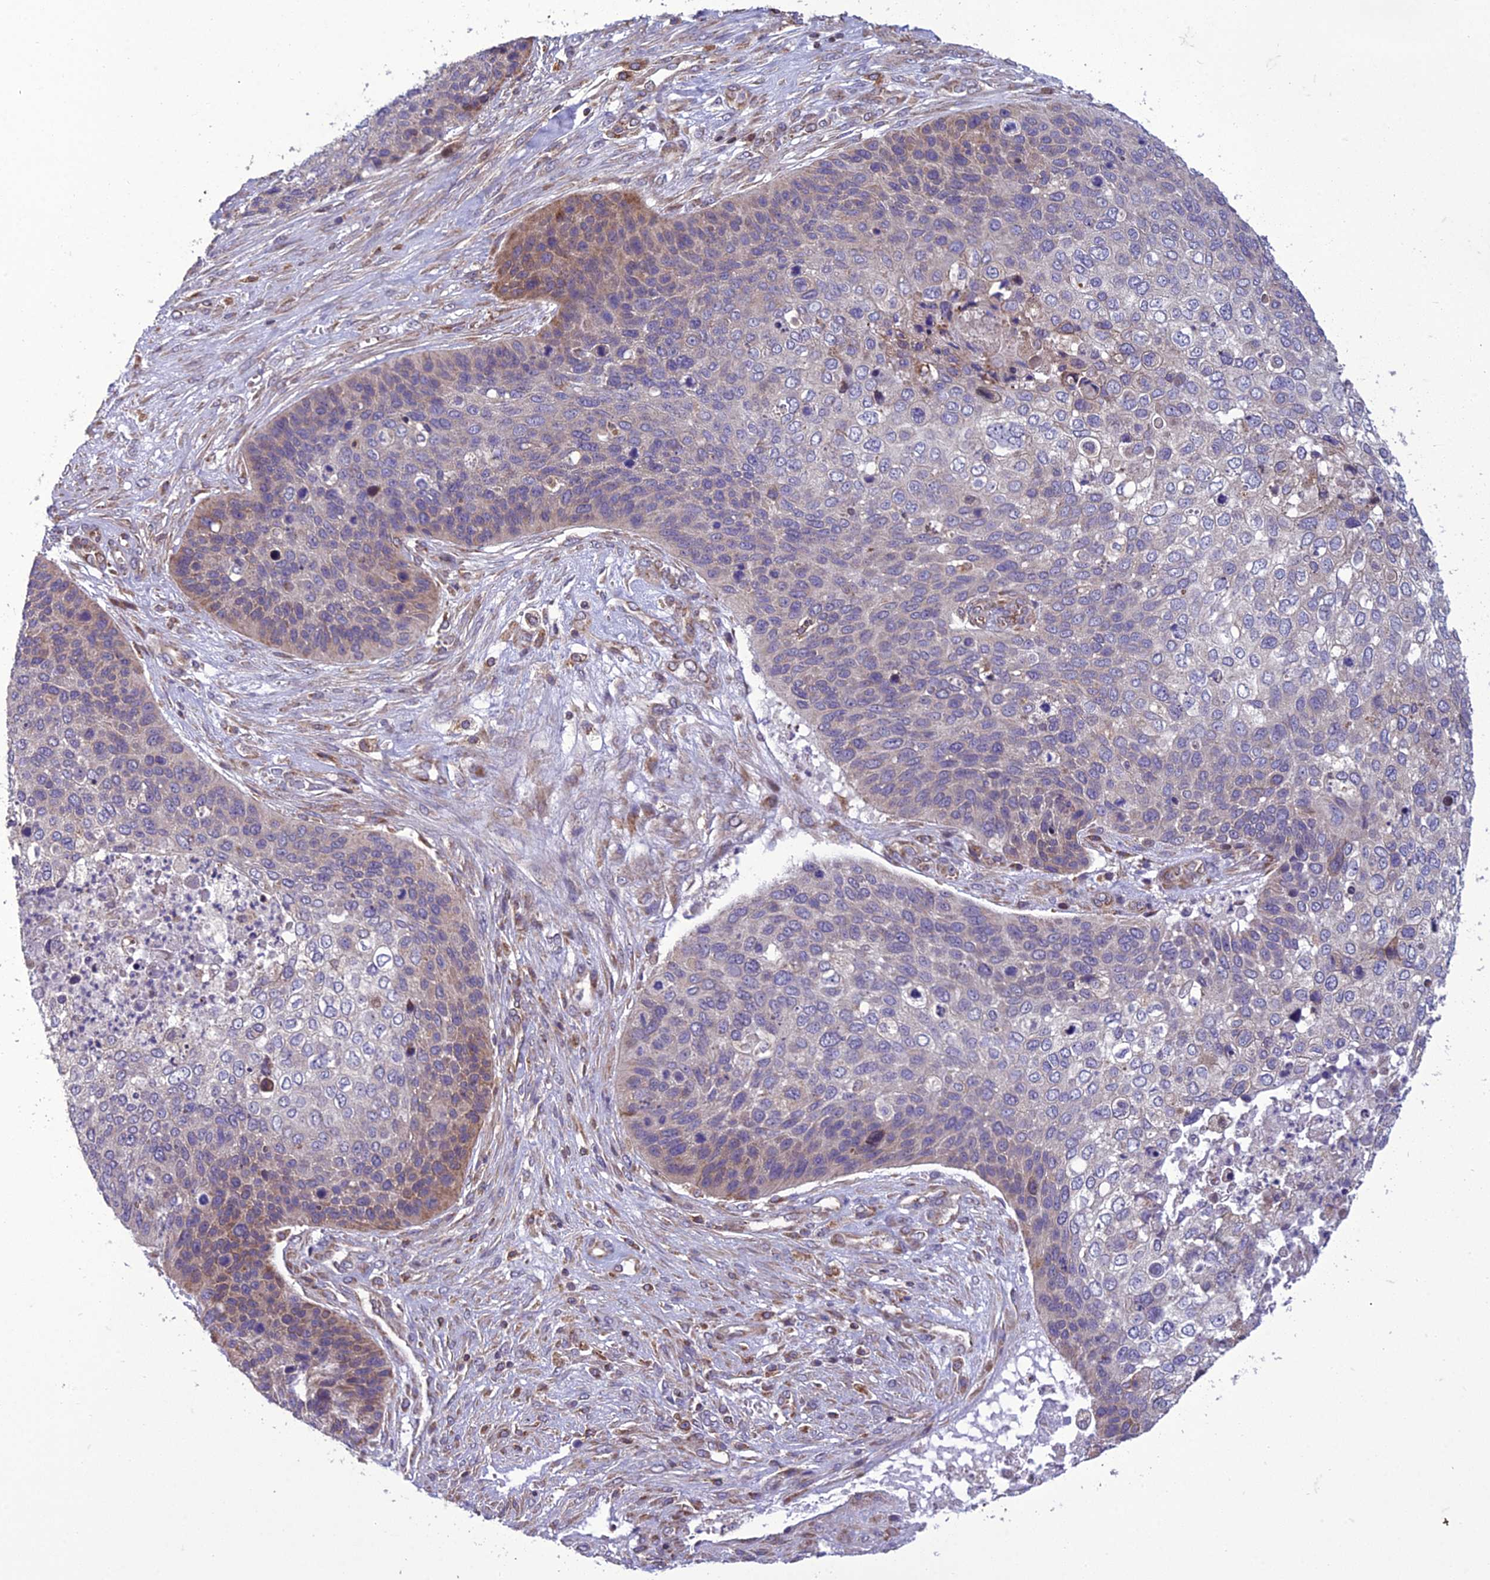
{"staining": {"intensity": "moderate", "quantity": "<25%", "location": "cytoplasmic/membranous"}, "tissue": "skin cancer", "cell_type": "Tumor cells", "image_type": "cancer", "snomed": [{"axis": "morphology", "description": "Basal cell carcinoma"}, {"axis": "topography", "description": "Skin"}], "caption": "An immunohistochemistry (IHC) photomicrograph of neoplastic tissue is shown. Protein staining in brown highlights moderate cytoplasmic/membranous positivity in skin basal cell carcinoma within tumor cells. The staining was performed using DAB, with brown indicating positive protein expression. Nuclei are stained blue with hematoxylin.", "gene": "GIMAP1", "patient": {"sex": "female", "age": 74}}